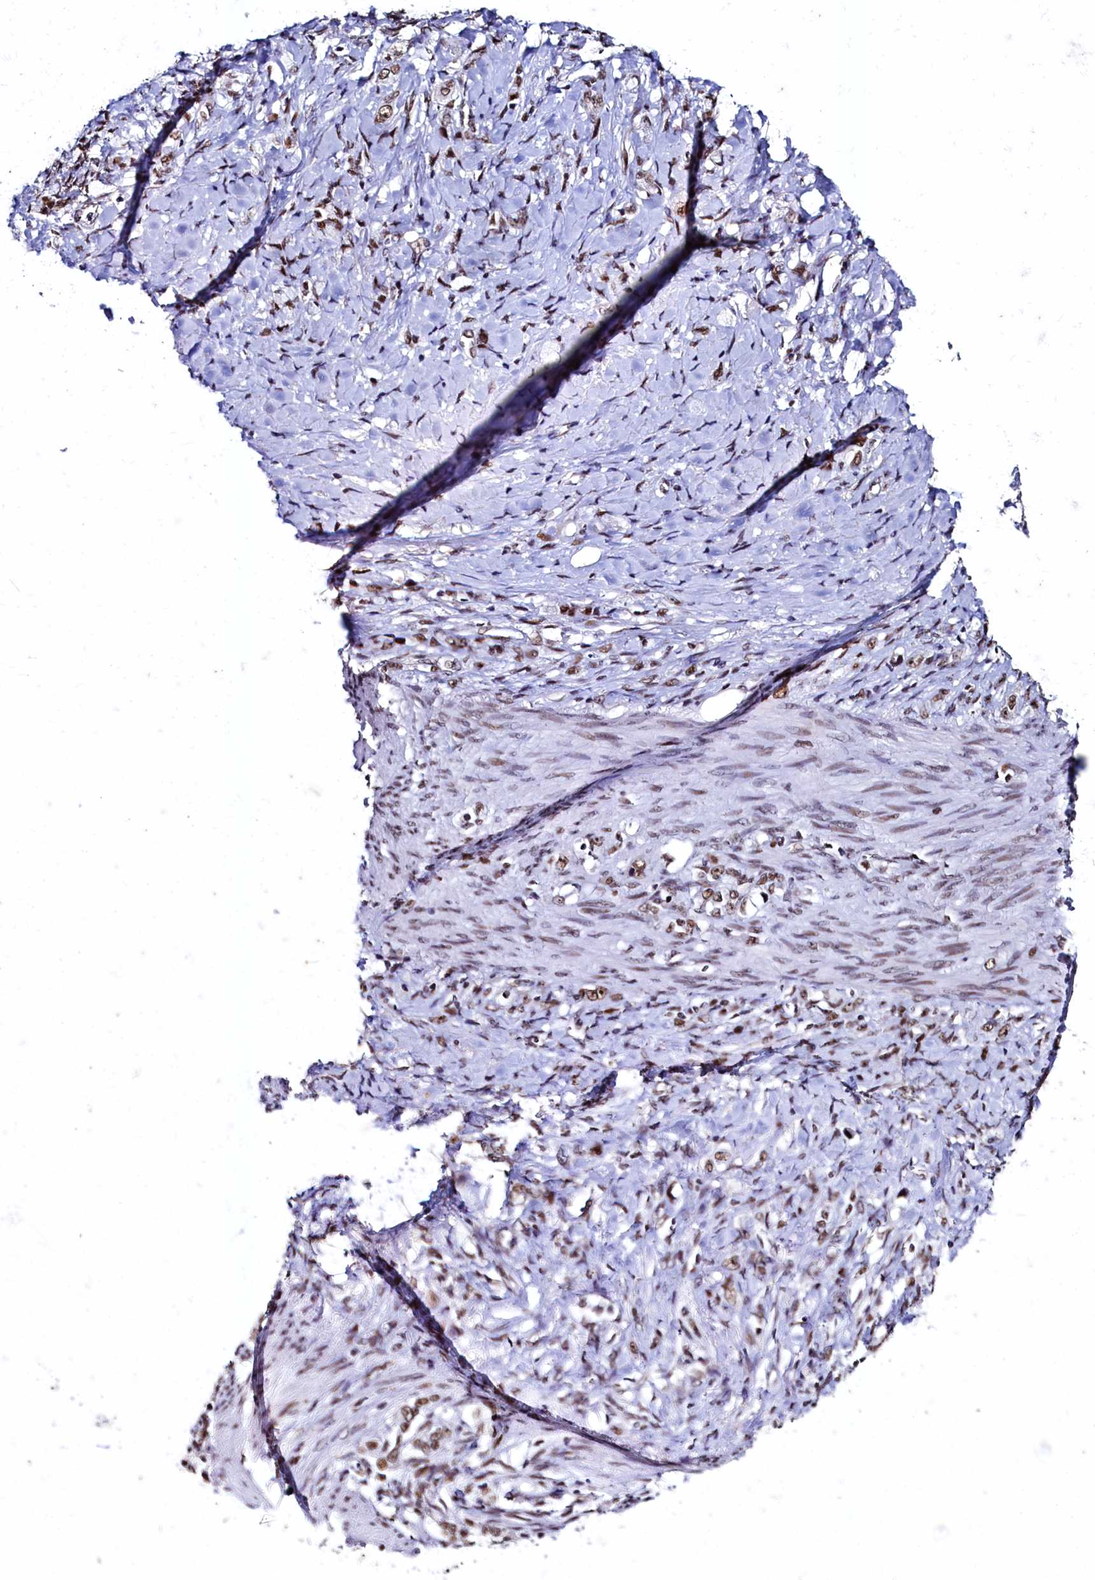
{"staining": {"intensity": "moderate", "quantity": ">75%", "location": "nuclear"}, "tissue": "stomach cancer", "cell_type": "Tumor cells", "image_type": "cancer", "snomed": [{"axis": "morphology", "description": "Adenocarcinoma, NOS"}, {"axis": "topography", "description": "Stomach"}], "caption": "Stomach cancer (adenocarcinoma) was stained to show a protein in brown. There is medium levels of moderate nuclear expression in about >75% of tumor cells.", "gene": "CPSF7", "patient": {"sex": "female", "age": 79}}